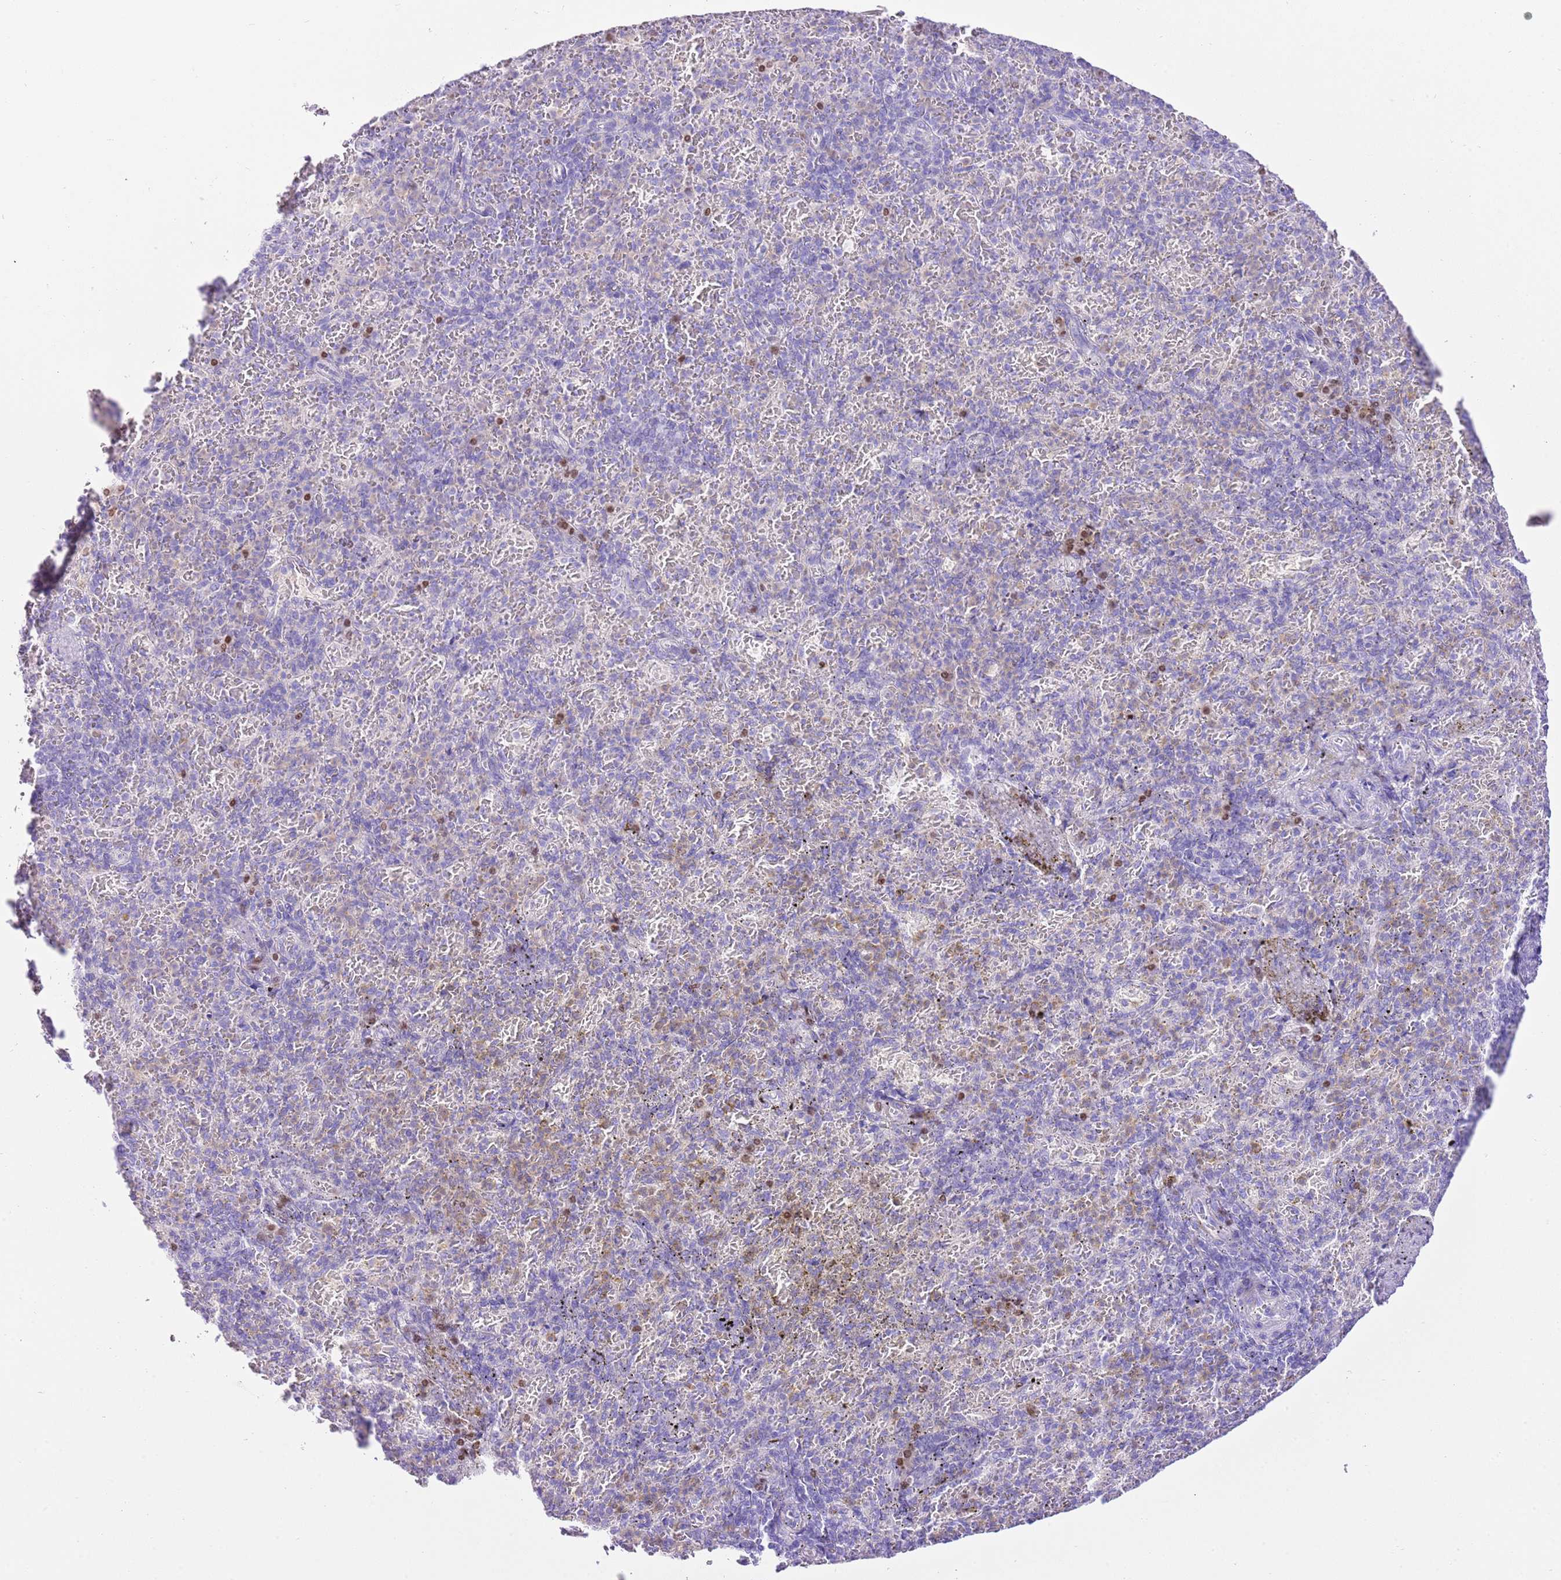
{"staining": {"intensity": "negative", "quantity": "none", "location": "none"}, "tissue": "spleen", "cell_type": "Cells in red pulp", "image_type": "normal", "snomed": [{"axis": "morphology", "description": "Normal tissue, NOS"}, {"axis": "topography", "description": "Spleen"}], "caption": "IHC image of normal spleen: spleen stained with DAB shows no significant protein expression in cells in red pulp.", "gene": "BHLHA15", "patient": {"sex": "female", "age": 74}}